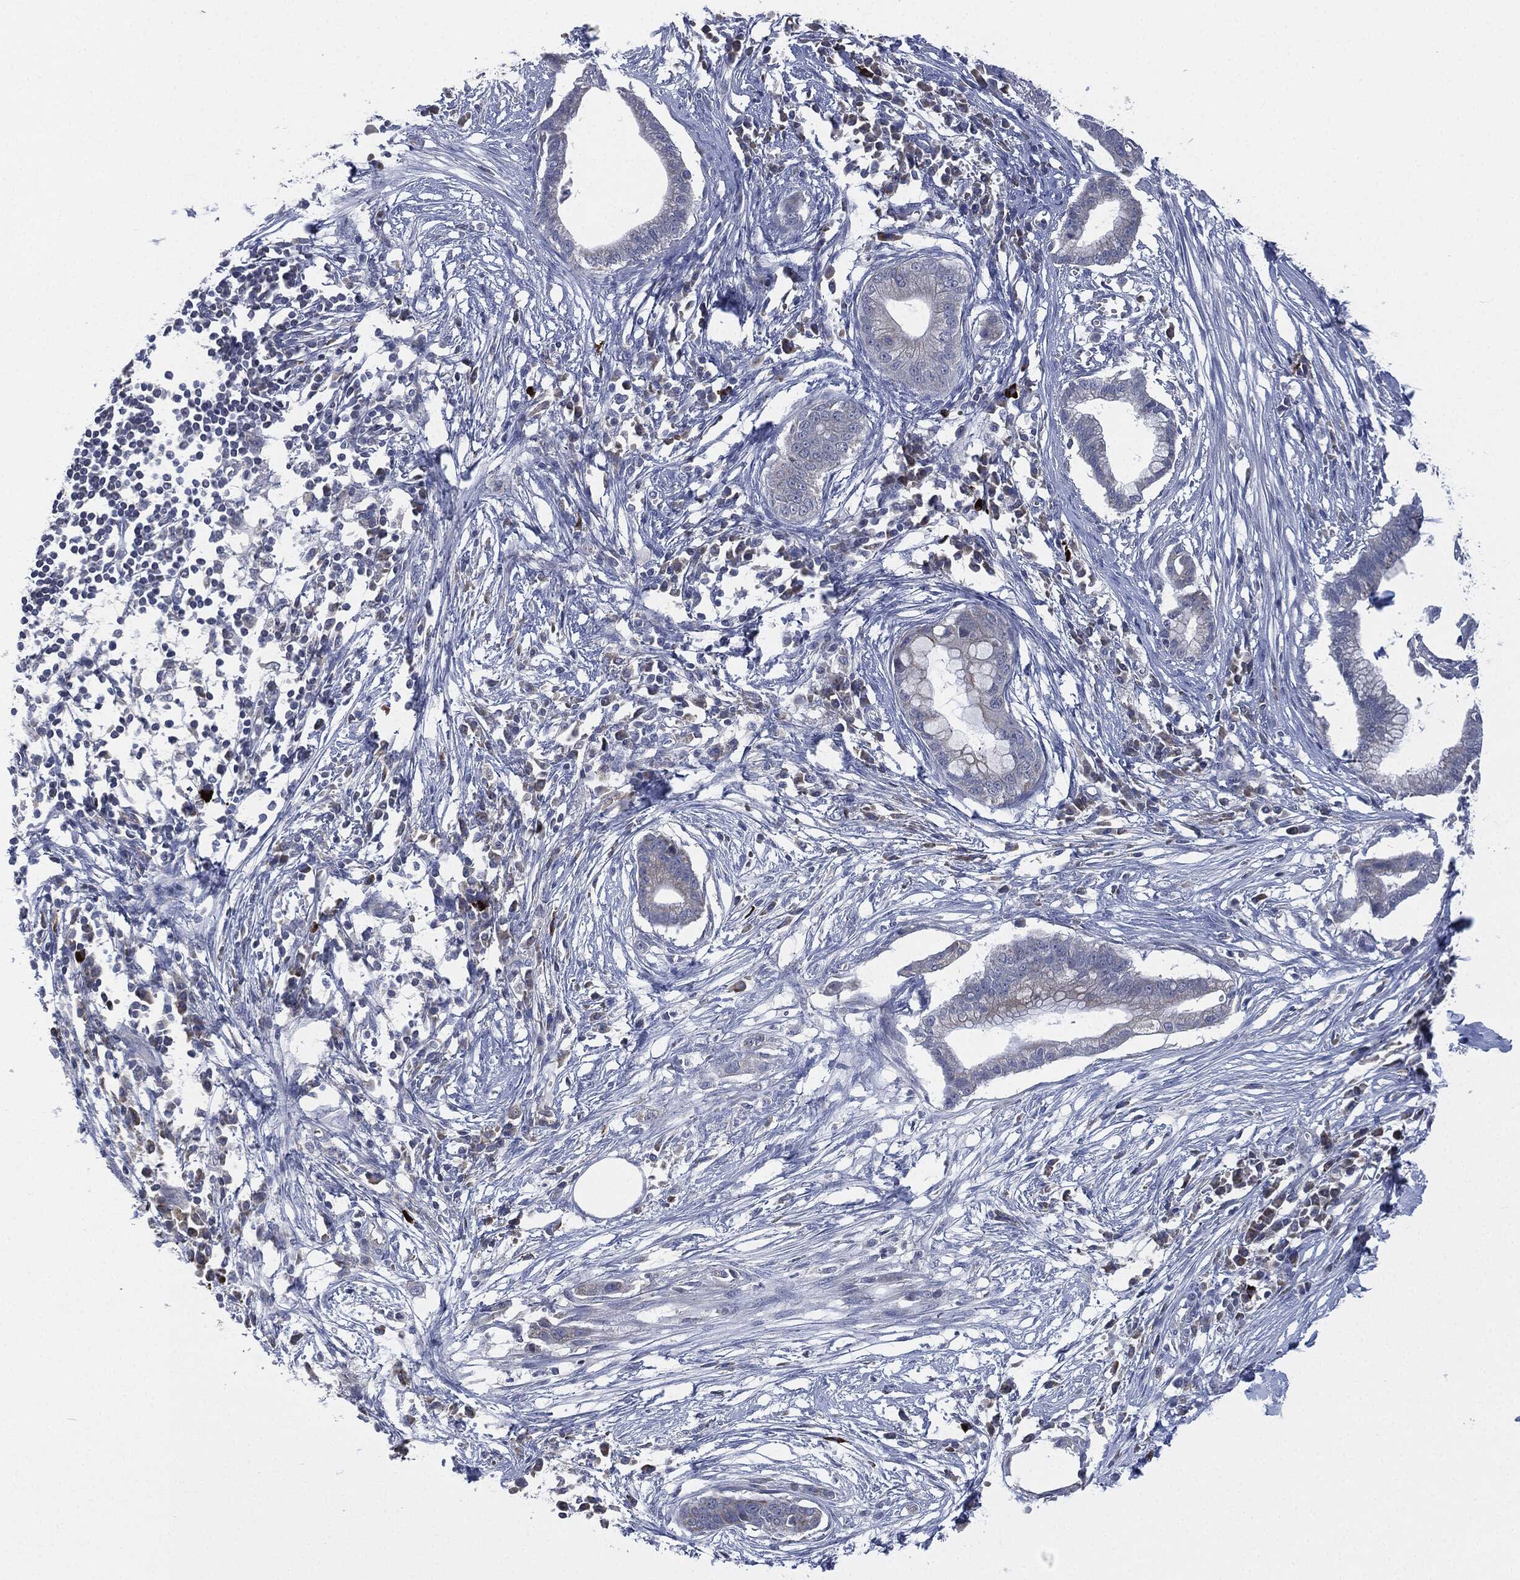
{"staining": {"intensity": "negative", "quantity": "none", "location": "none"}, "tissue": "pancreatic cancer", "cell_type": "Tumor cells", "image_type": "cancer", "snomed": [{"axis": "morphology", "description": "Normal tissue, NOS"}, {"axis": "morphology", "description": "Adenocarcinoma, NOS"}, {"axis": "topography", "description": "Pancreas"}], "caption": "The micrograph reveals no significant expression in tumor cells of pancreatic adenocarcinoma.", "gene": "SIGLEC9", "patient": {"sex": "female", "age": 58}}